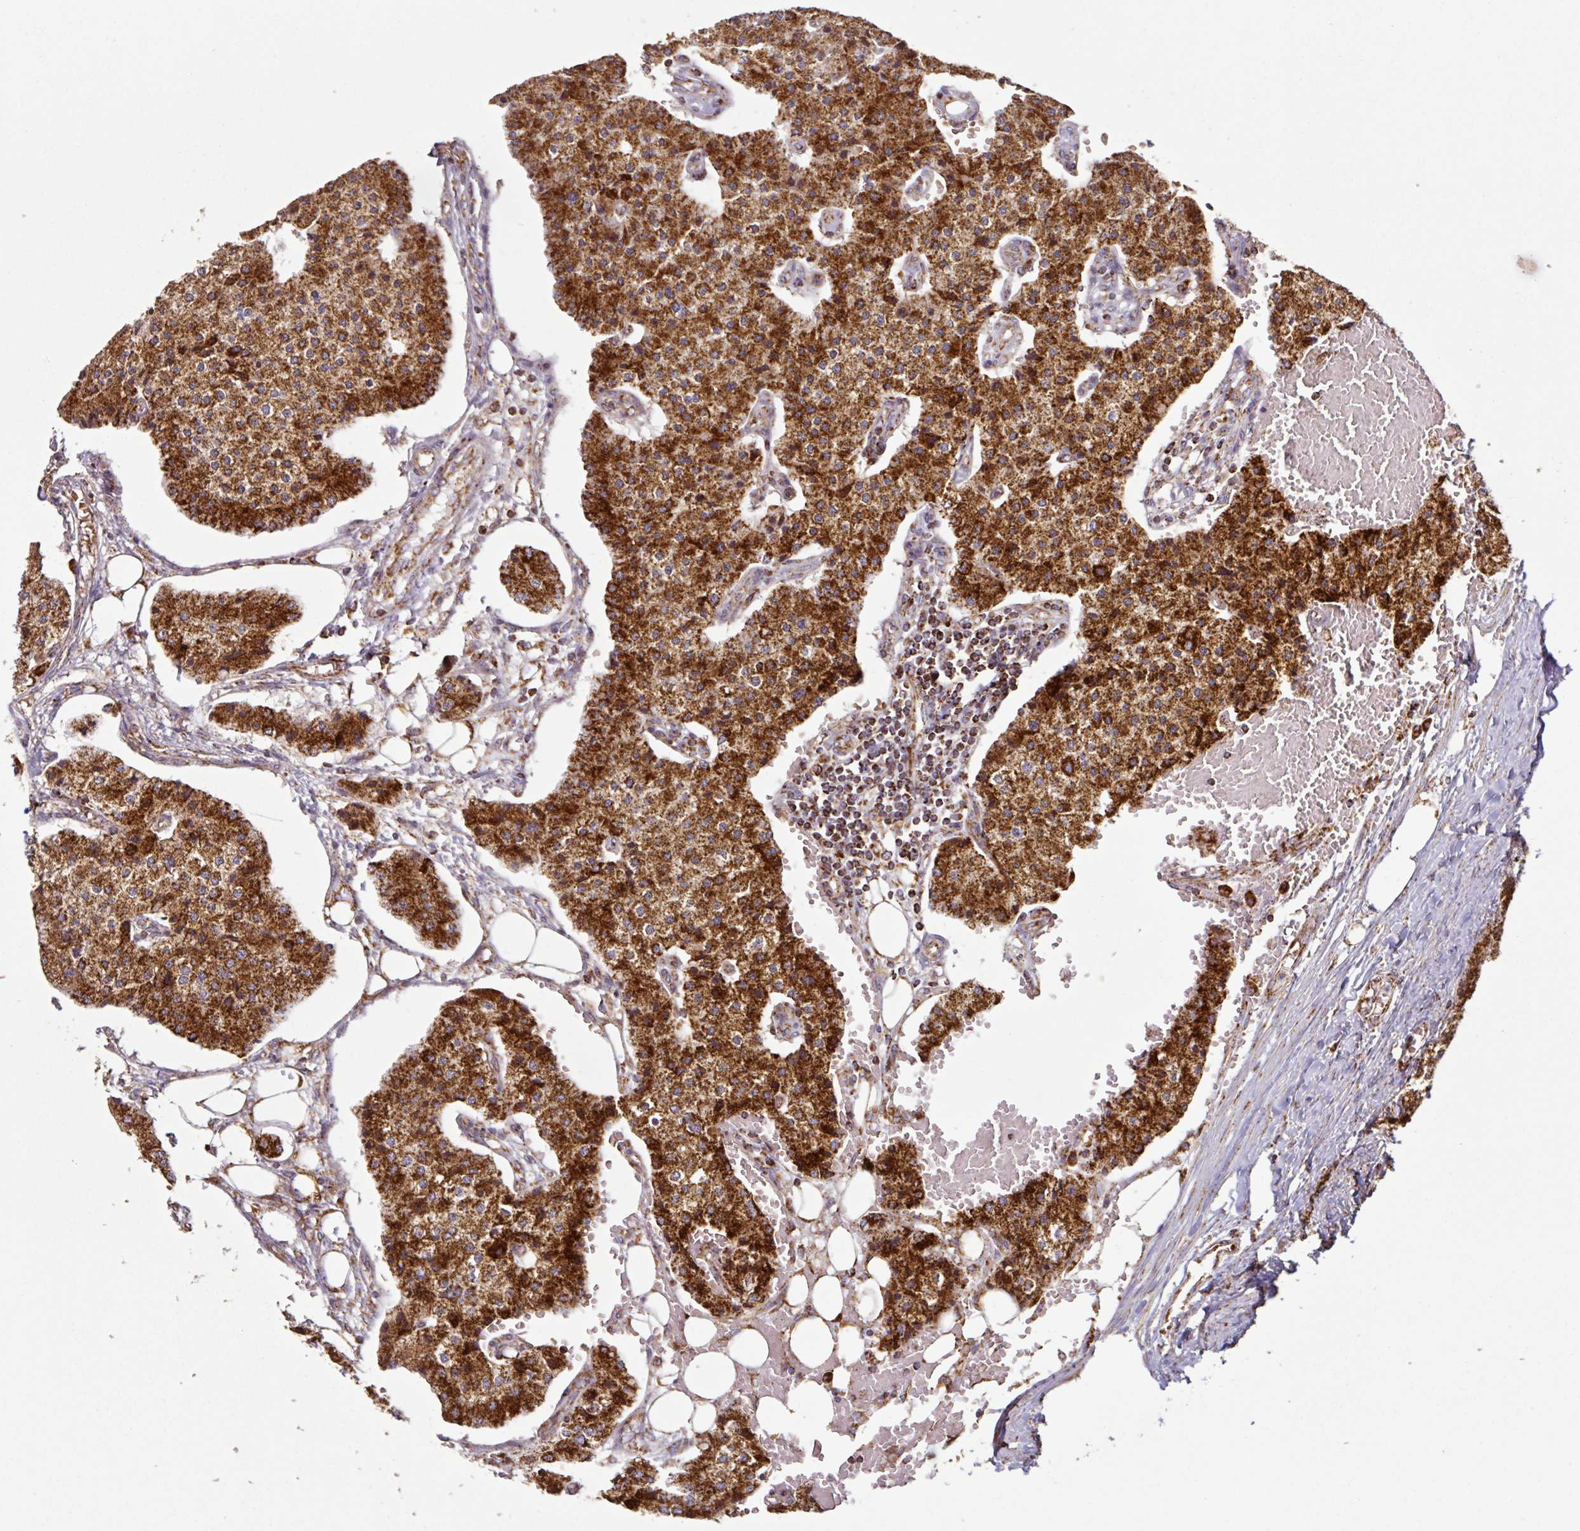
{"staining": {"intensity": "strong", "quantity": ">75%", "location": "cytoplasmic/membranous"}, "tissue": "carcinoid", "cell_type": "Tumor cells", "image_type": "cancer", "snomed": [{"axis": "morphology", "description": "Carcinoid, malignant, NOS"}, {"axis": "topography", "description": "Colon"}], "caption": "Strong cytoplasmic/membranous protein staining is appreciated in approximately >75% of tumor cells in carcinoid (malignant). The protein of interest is stained brown, and the nuclei are stained in blue (DAB (3,3'-diaminobenzidine) IHC with brightfield microscopy, high magnification).", "gene": "TRAP1", "patient": {"sex": "female", "age": 52}}